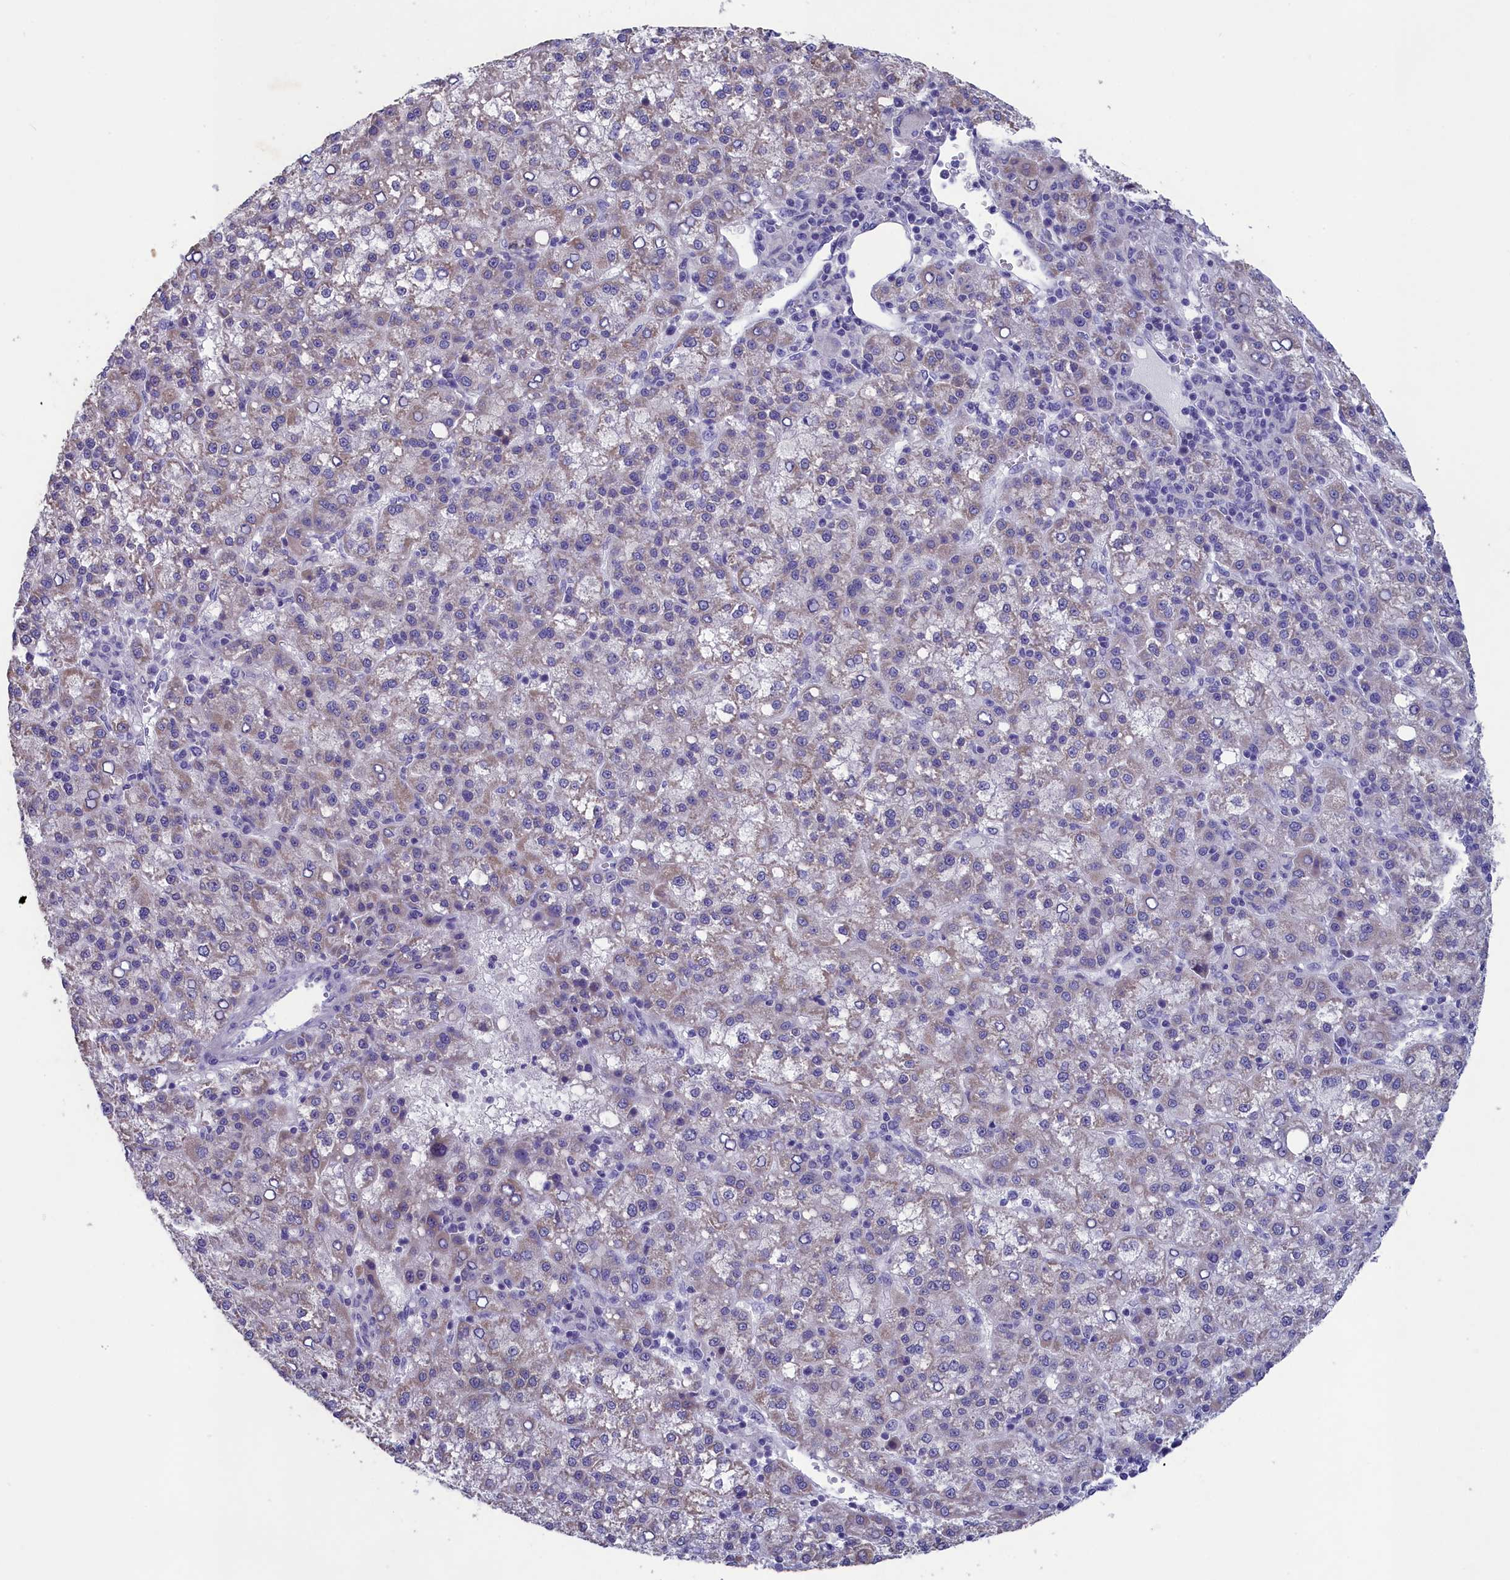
{"staining": {"intensity": "negative", "quantity": "none", "location": "none"}, "tissue": "liver cancer", "cell_type": "Tumor cells", "image_type": "cancer", "snomed": [{"axis": "morphology", "description": "Carcinoma, Hepatocellular, NOS"}, {"axis": "topography", "description": "Liver"}], "caption": "This is a histopathology image of IHC staining of liver cancer, which shows no expression in tumor cells. The staining was performed using DAB (3,3'-diaminobenzidine) to visualize the protein expression in brown, while the nuclei were stained in blue with hematoxylin (Magnification: 20x).", "gene": "PRDM12", "patient": {"sex": "female", "age": 58}}